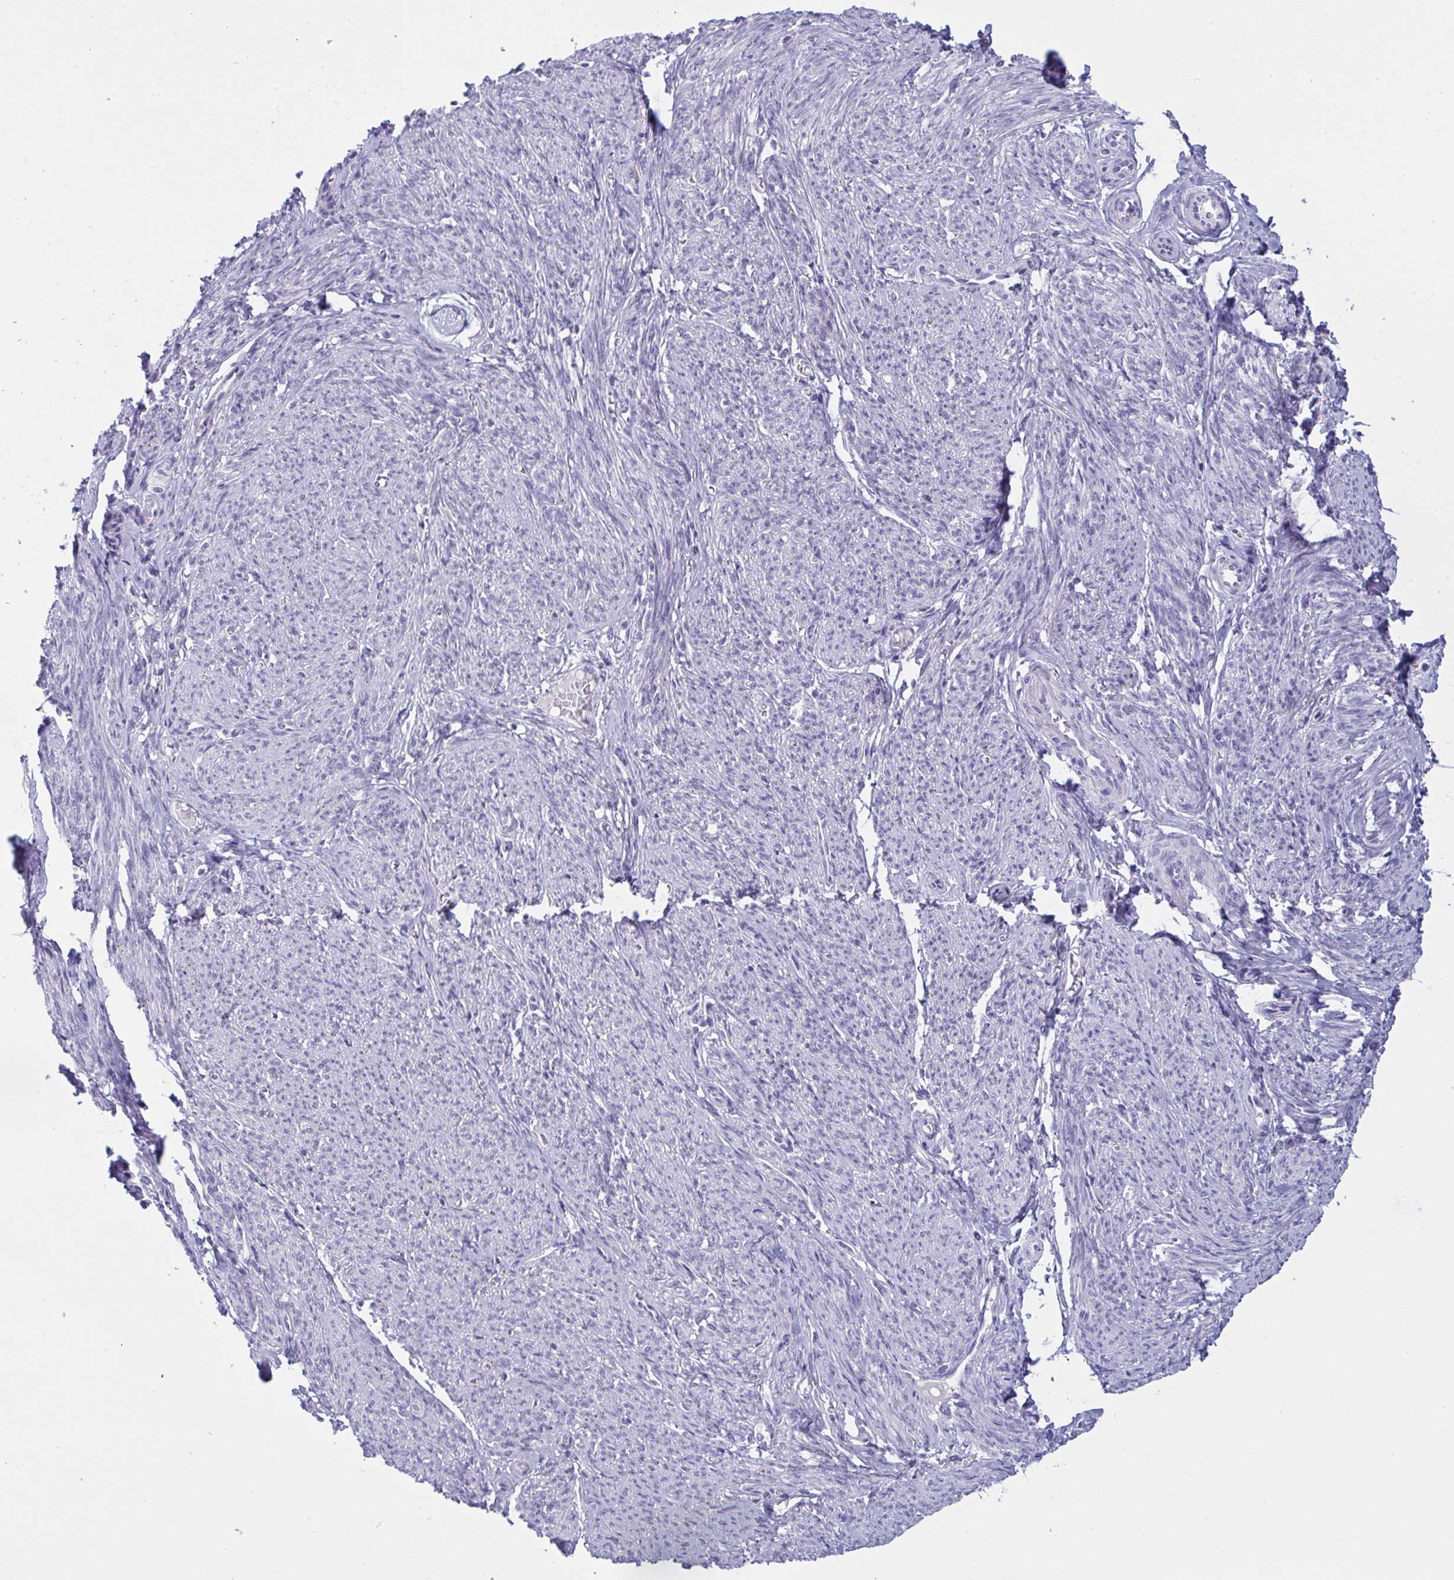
{"staining": {"intensity": "negative", "quantity": "none", "location": "none"}, "tissue": "smooth muscle", "cell_type": "Smooth muscle cells", "image_type": "normal", "snomed": [{"axis": "morphology", "description": "Normal tissue, NOS"}, {"axis": "topography", "description": "Smooth muscle"}], "caption": "A high-resolution photomicrograph shows immunohistochemistry (IHC) staining of benign smooth muscle, which reveals no significant expression in smooth muscle cells.", "gene": "TENT5D", "patient": {"sex": "female", "age": 65}}